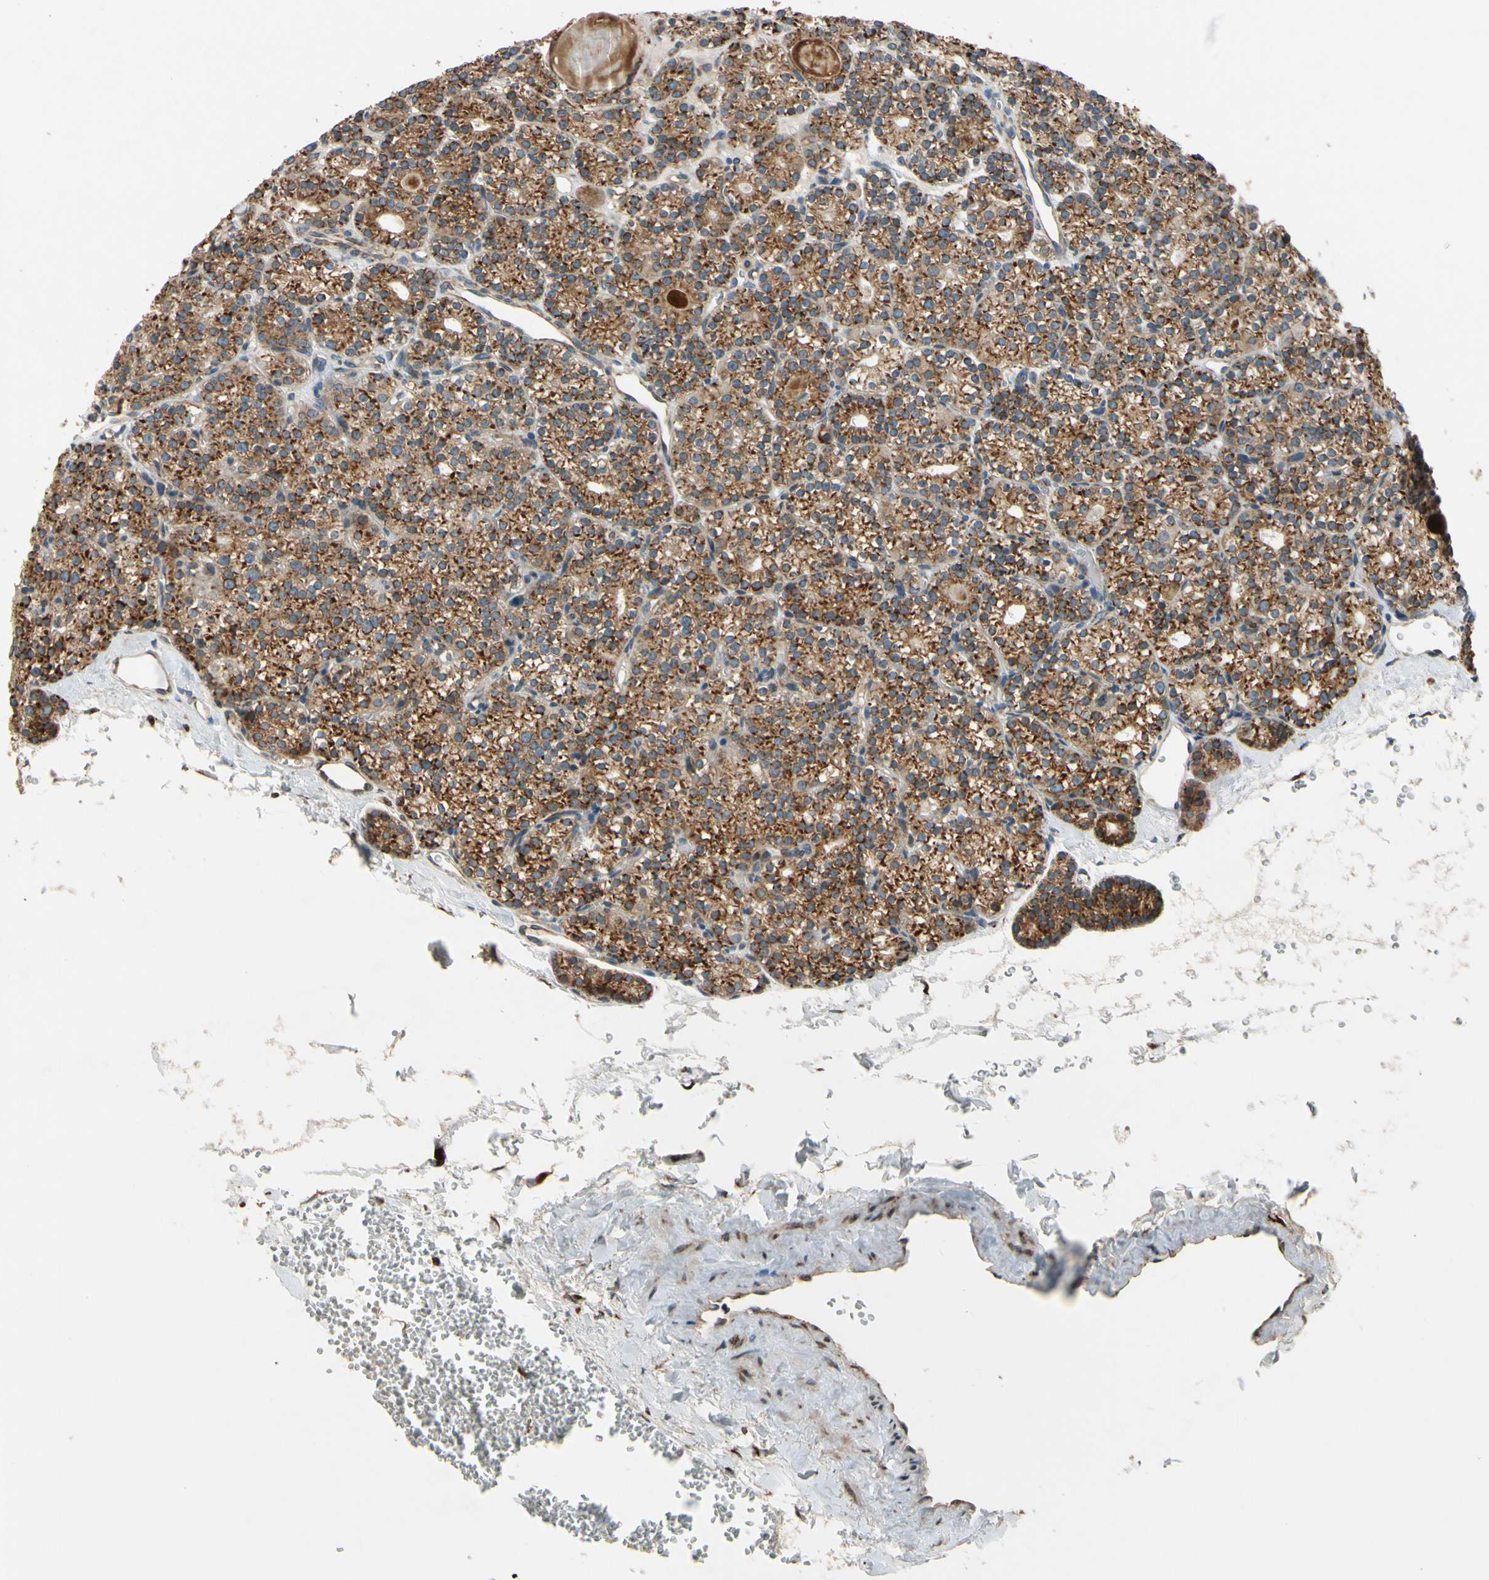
{"staining": {"intensity": "moderate", "quantity": ">75%", "location": "cytoplasmic/membranous"}, "tissue": "parathyroid gland", "cell_type": "Glandular cells", "image_type": "normal", "snomed": [{"axis": "morphology", "description": "Normal tissue, NOS"}, {"axis": "topography", "description": "Parathyroid gland"}], "caption": "Moderate cytoplasmic/membranous protein positivity is seen in approximately >75% of glandular cells in parathyroid gland. Nuclei are stained in blue.", "gene": "RPN2", "patient": {"sex": "female", "age": 64}}